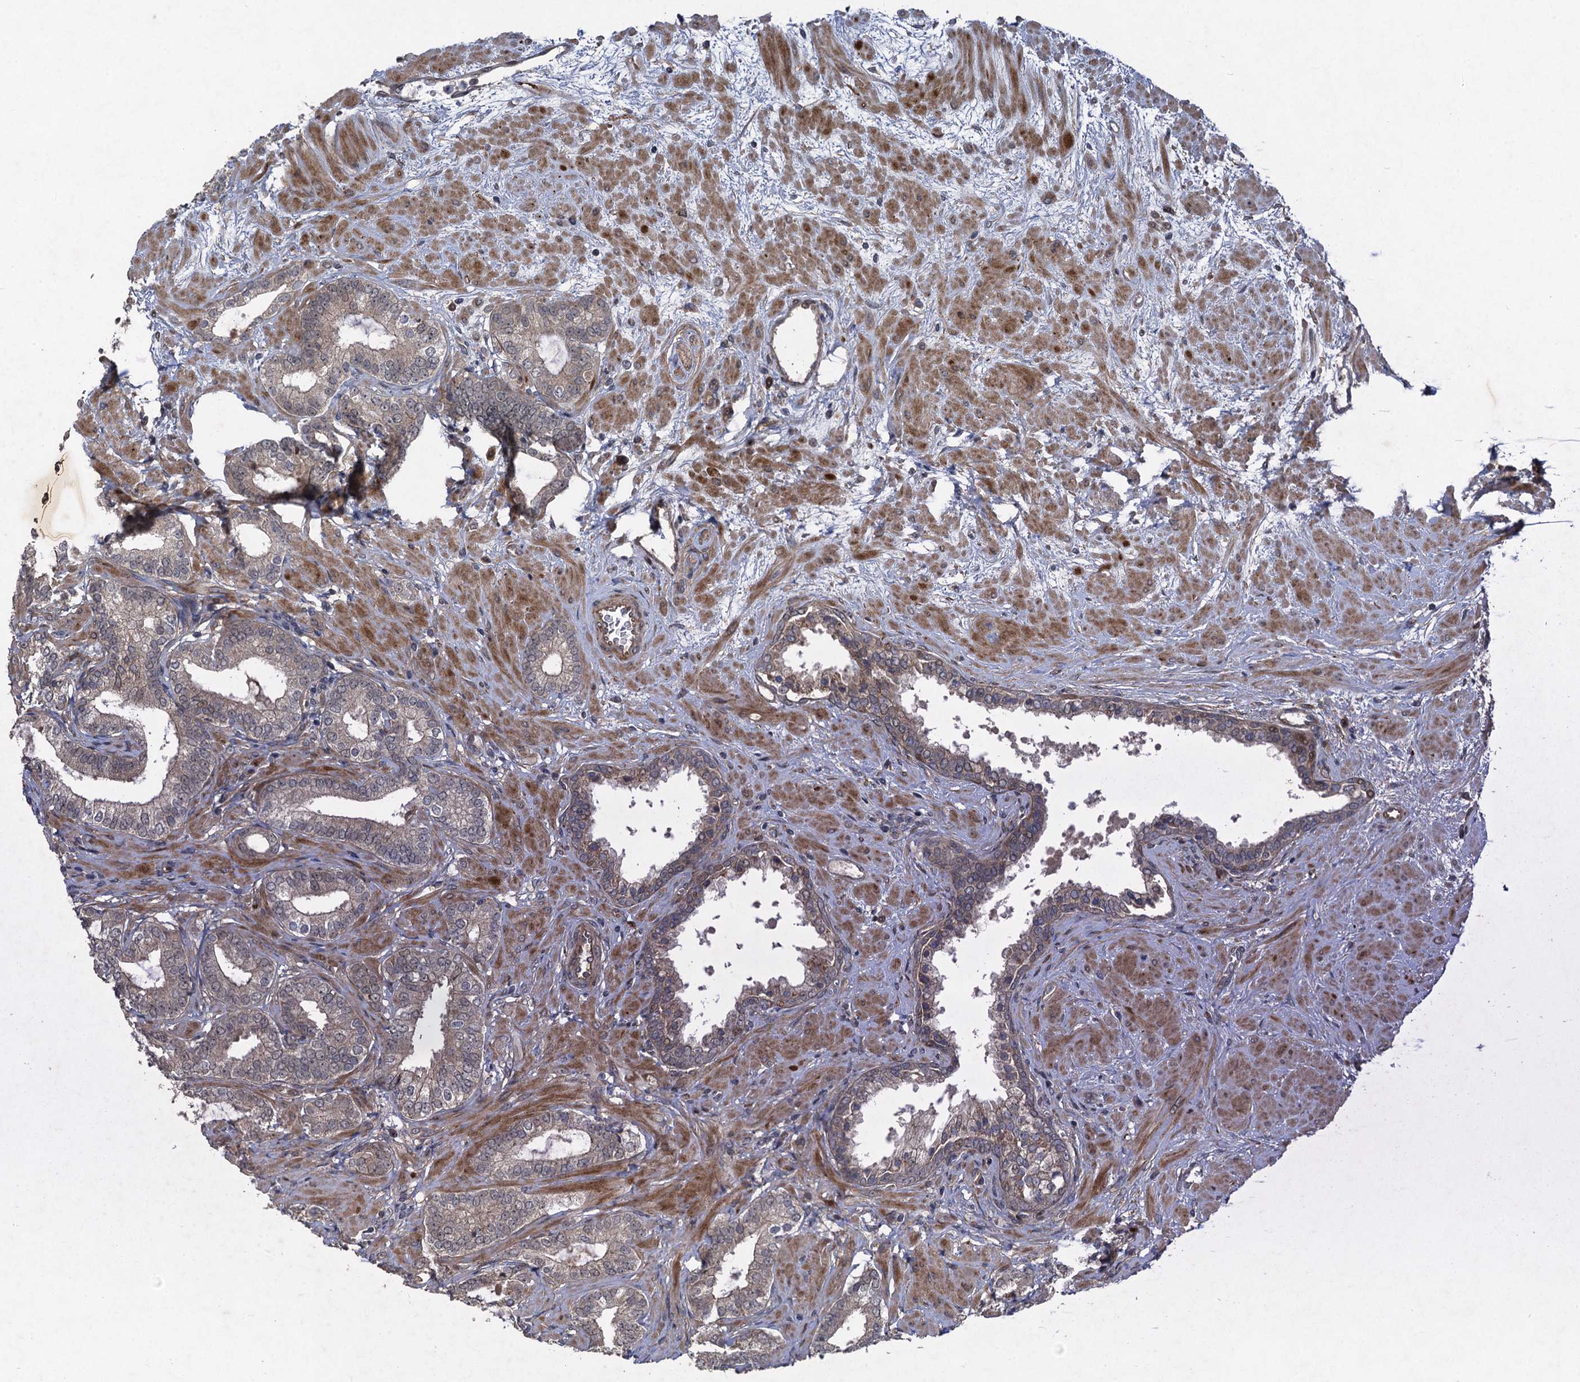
{"staining": {"intensity": "weak", "quantity": "<25%", "location": "cytoplasmic/membranous"}, "tissue": "prostate cancer", "cell_type": "Tumor cells", "image_type": "cancer", "snomed": [{"axis": "morphology", "description": "Adenocarcinoma, High grade"}, {"axis": "topography", "description": "Prostate"}], "caption": "A high-resolution image shows IHC staining of prostate cancer (high-grade adenocarcinoma), which reveals no significant expression in tumor cells.", "gene": "NUDT22", "patient": {"sex": "male", "age": 64}}